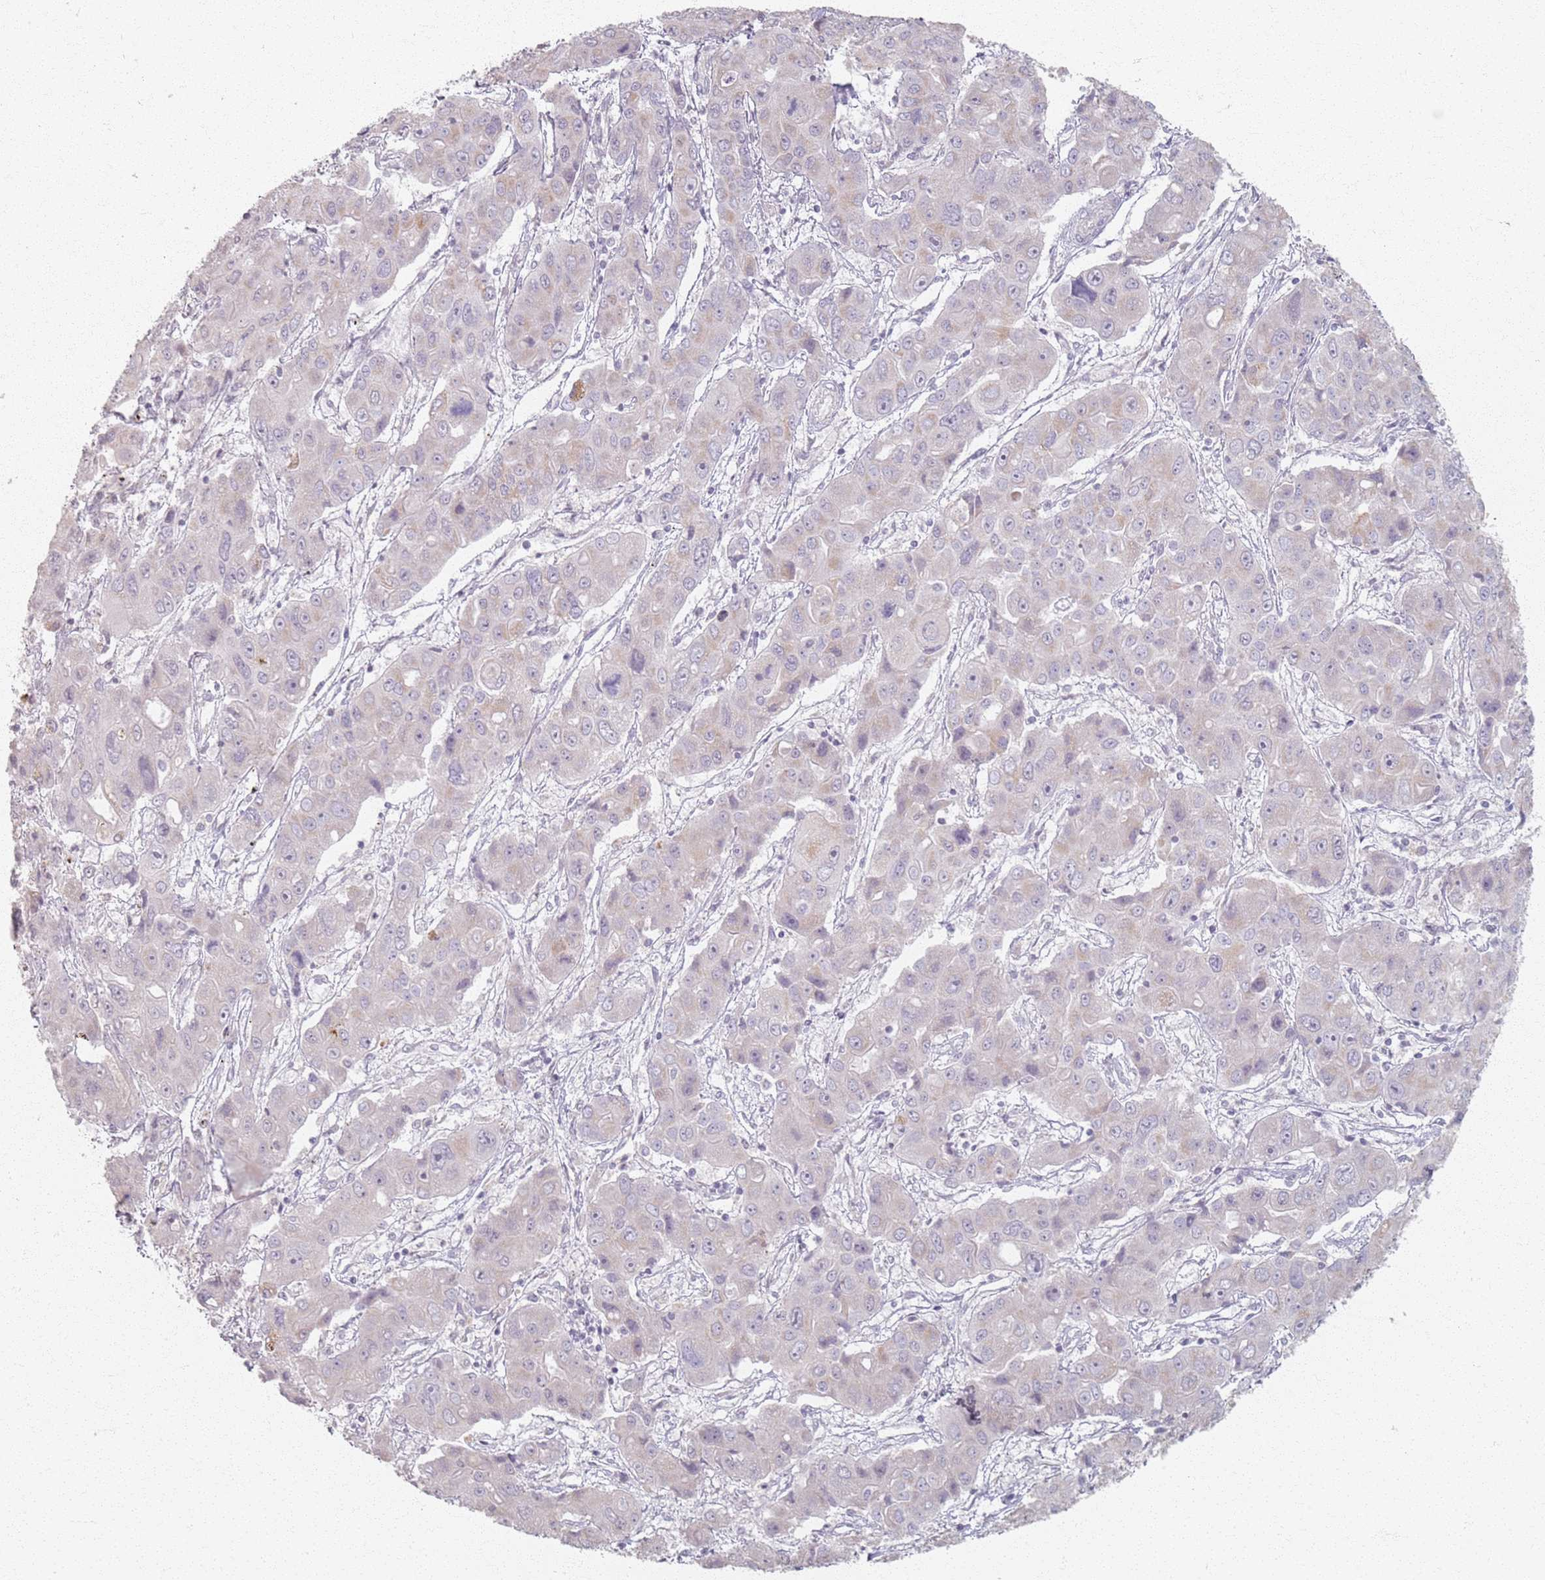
{"staining": {"intensity": "weak", "quantity": "<25%", "location": "cytoplasmic/membranous"}, "tissue": "liver cancer", "cell_type": "Tumor cells", "image_type": "cancer", "snomed": [{"axis": "morphology", "description": "Cholangiocarcinoma"}, {"axis": "topography", "description": "Liver"}], "caption": "Tumor cells are negative for protein expression in human cholangiocarcinoma (liver).", "gene": "PKD2L2", "patient": {"sex": "male", "age": 67}}